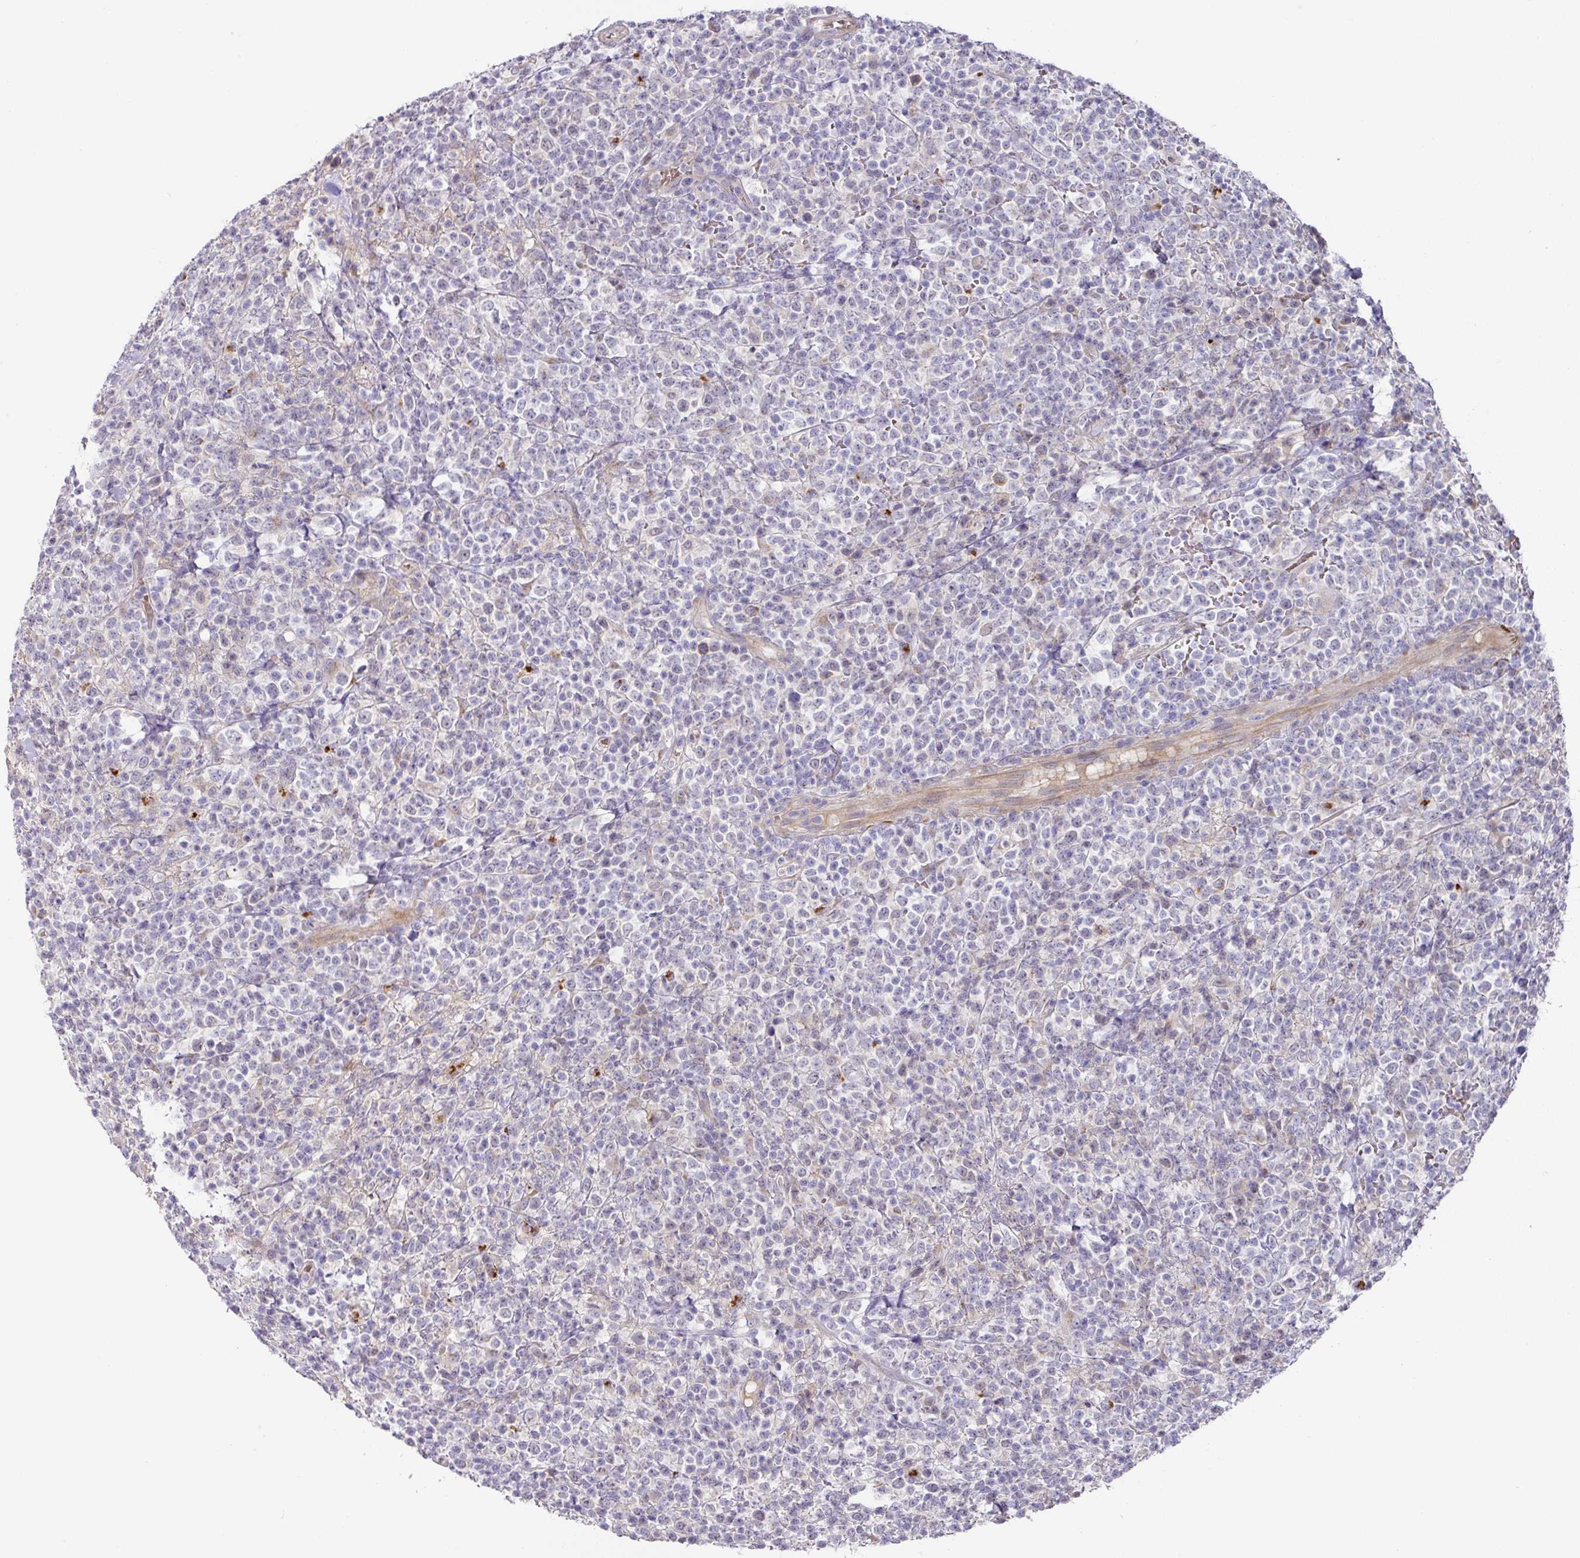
{"staining": {"intensity": "negative", "quantity": "none", "location": "none"}, "tissue": "lymphoma", "cell_type": "Tumor cells", "image_type": "cancer", "snomed": [{"axis": "morphology", "description": "Malignant lymphoma, non-Hodgkin's type, High grade"}, {"axis": "topography", "description": "Colon"}], "caption": "The image reveals no staining of tumor cells in lymphoma.", "gene": "TARM1", "patient": {"sex": "female", "age": 53}}